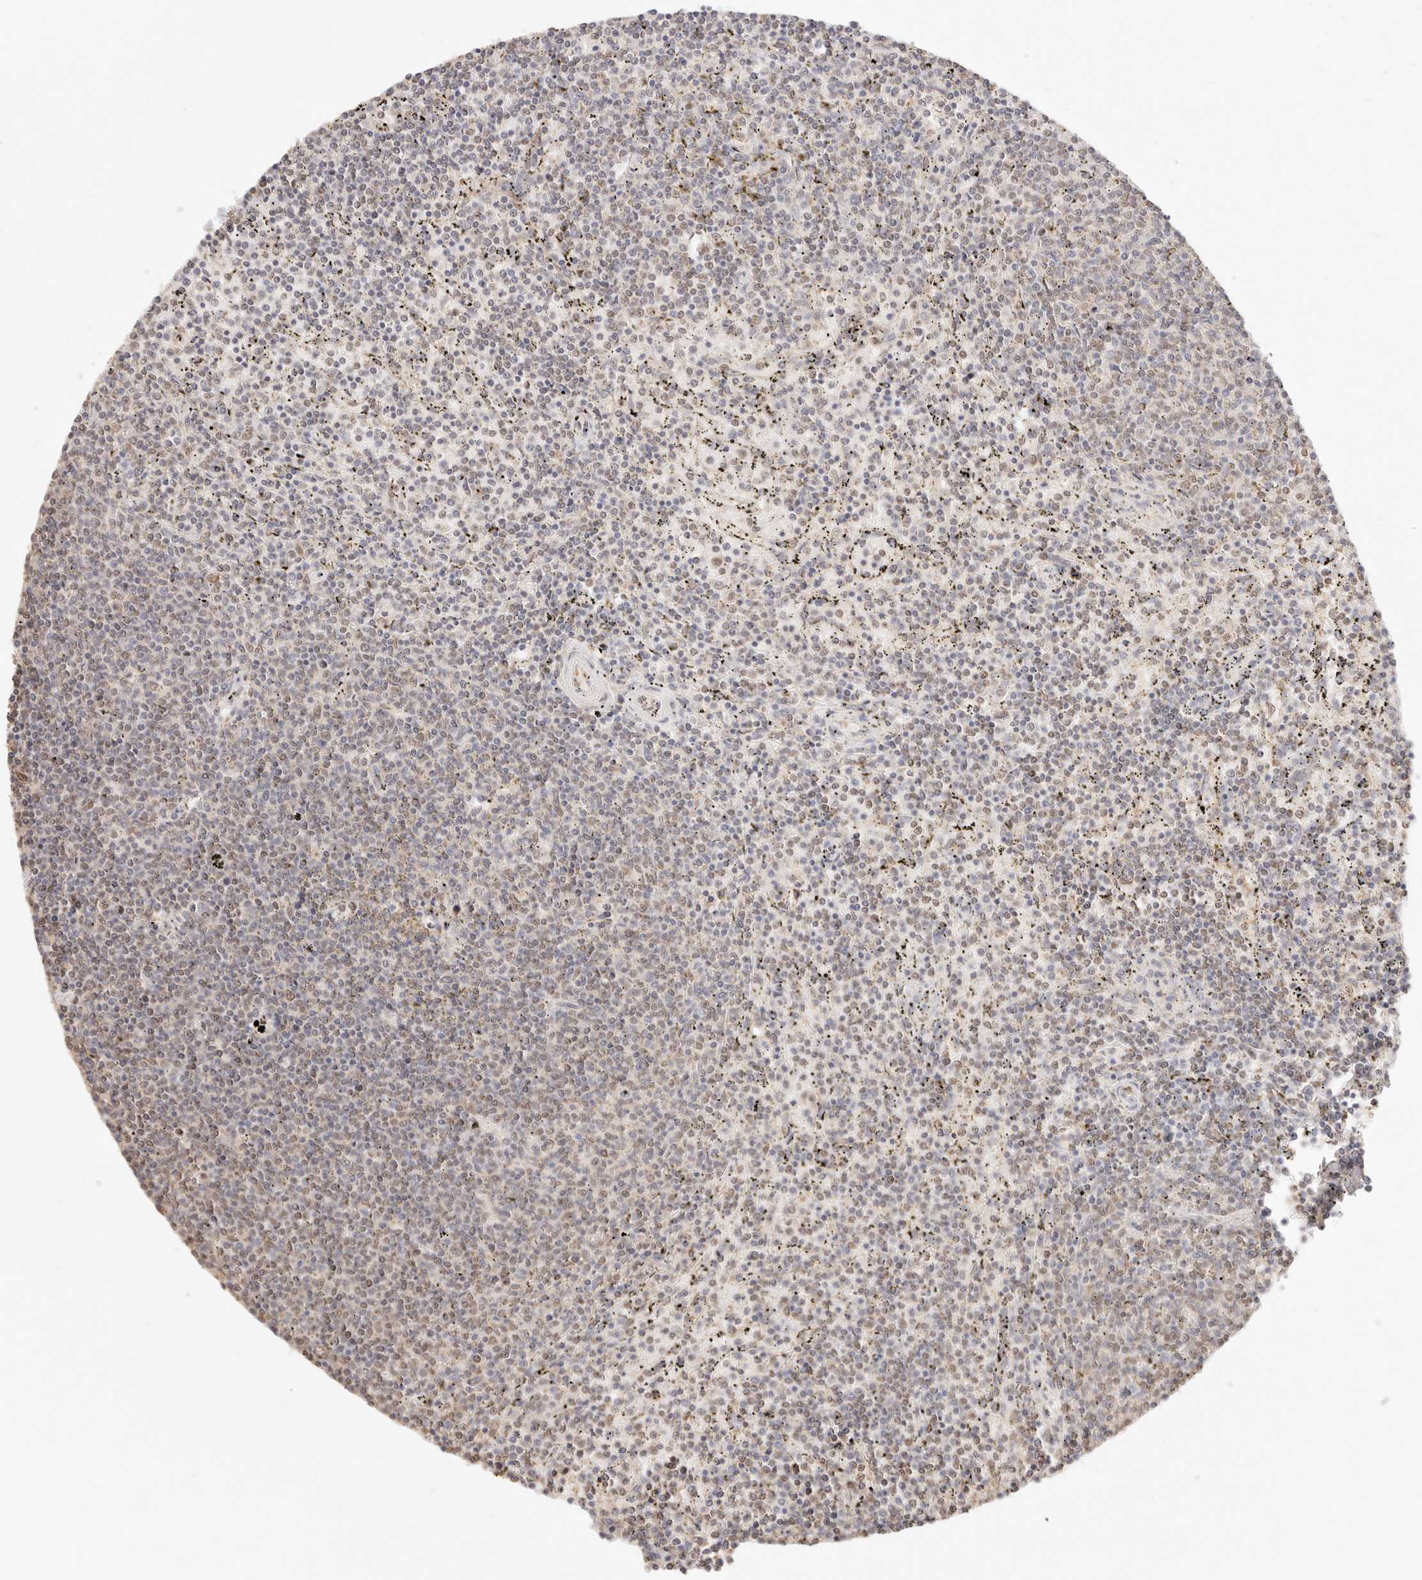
{"staining": {"intensity": "weak", "quantity": "<25%", "location": "nuclear"}, "tissue": "lymphoma", "cell_type": "Tumor cells", "image_type": "cancer", "snomed": [{"axis": "morphology", "description": "Malignant lymphoma, non-Hodgkin's type, Low grade"}, {"axis": "topography", "description": "Spleen"}], "caption": "Immunohistochemical staining of lymphoma reveals no significant expression in tumor cells. (DAB (3,3'-diaminobenzidine) immunohistochemistry, high magnification).", "gene": "IL1R2", "patient": {"sex": "female", "age": 50}}